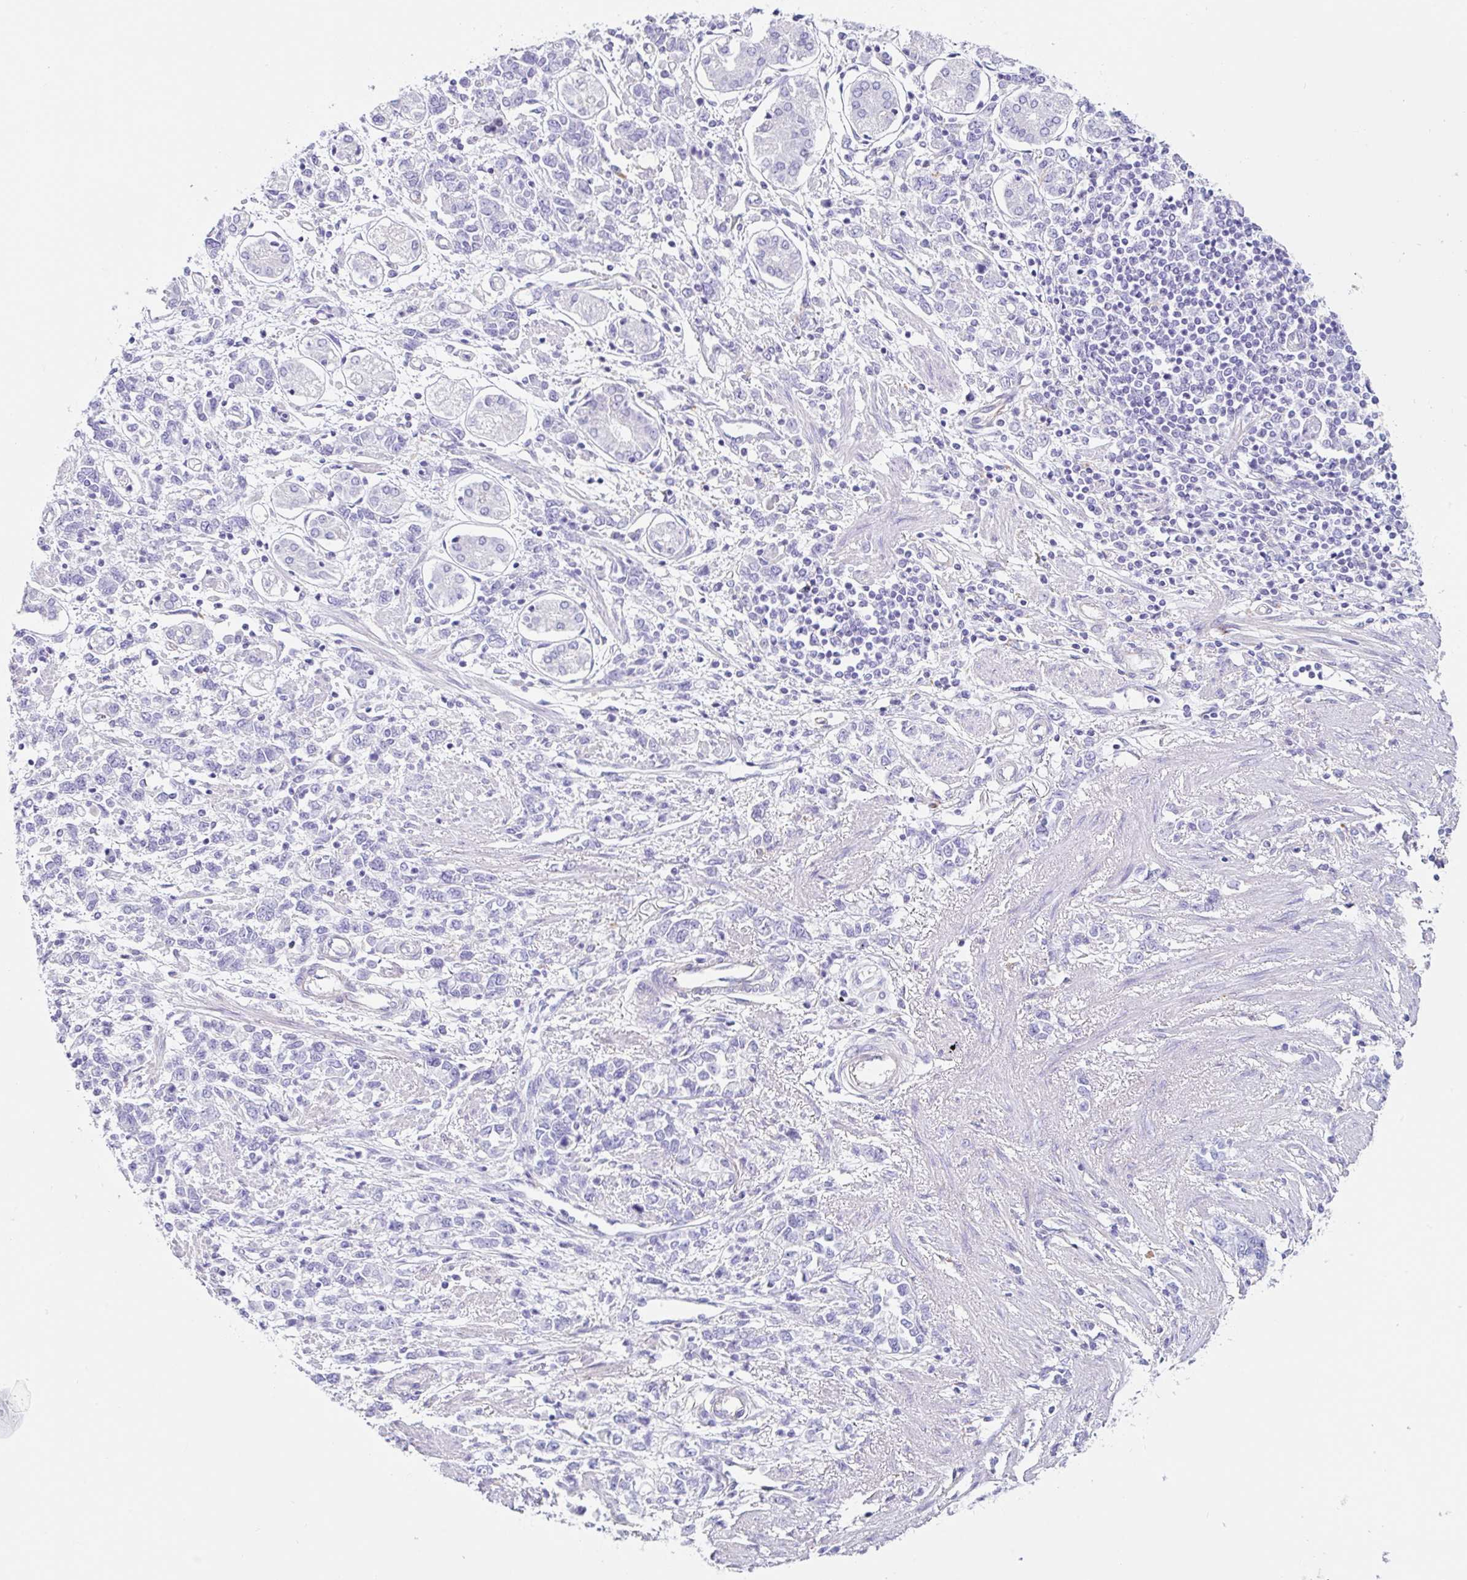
{"staining": {"intensity": "negative", "quantity": "none", "location": "none"}, "tissue": "stomach cancer", "cell_type": "Tumor cells", "image_type": "cancer", "snomed": [{"axis": "morphology", "description": "Adenocarcinoma, NOS"}, {"axis": "topography", "description": "Stomach"}], "caption": "DAB (3,3'-diaminobenzidine) immunohistochemical staining of human stomach cancer (adenocarcinoma) displays no significant positivity in tumor cells.", "gene": "DKK4", "patient": {"sex": "female", "age": 76}}